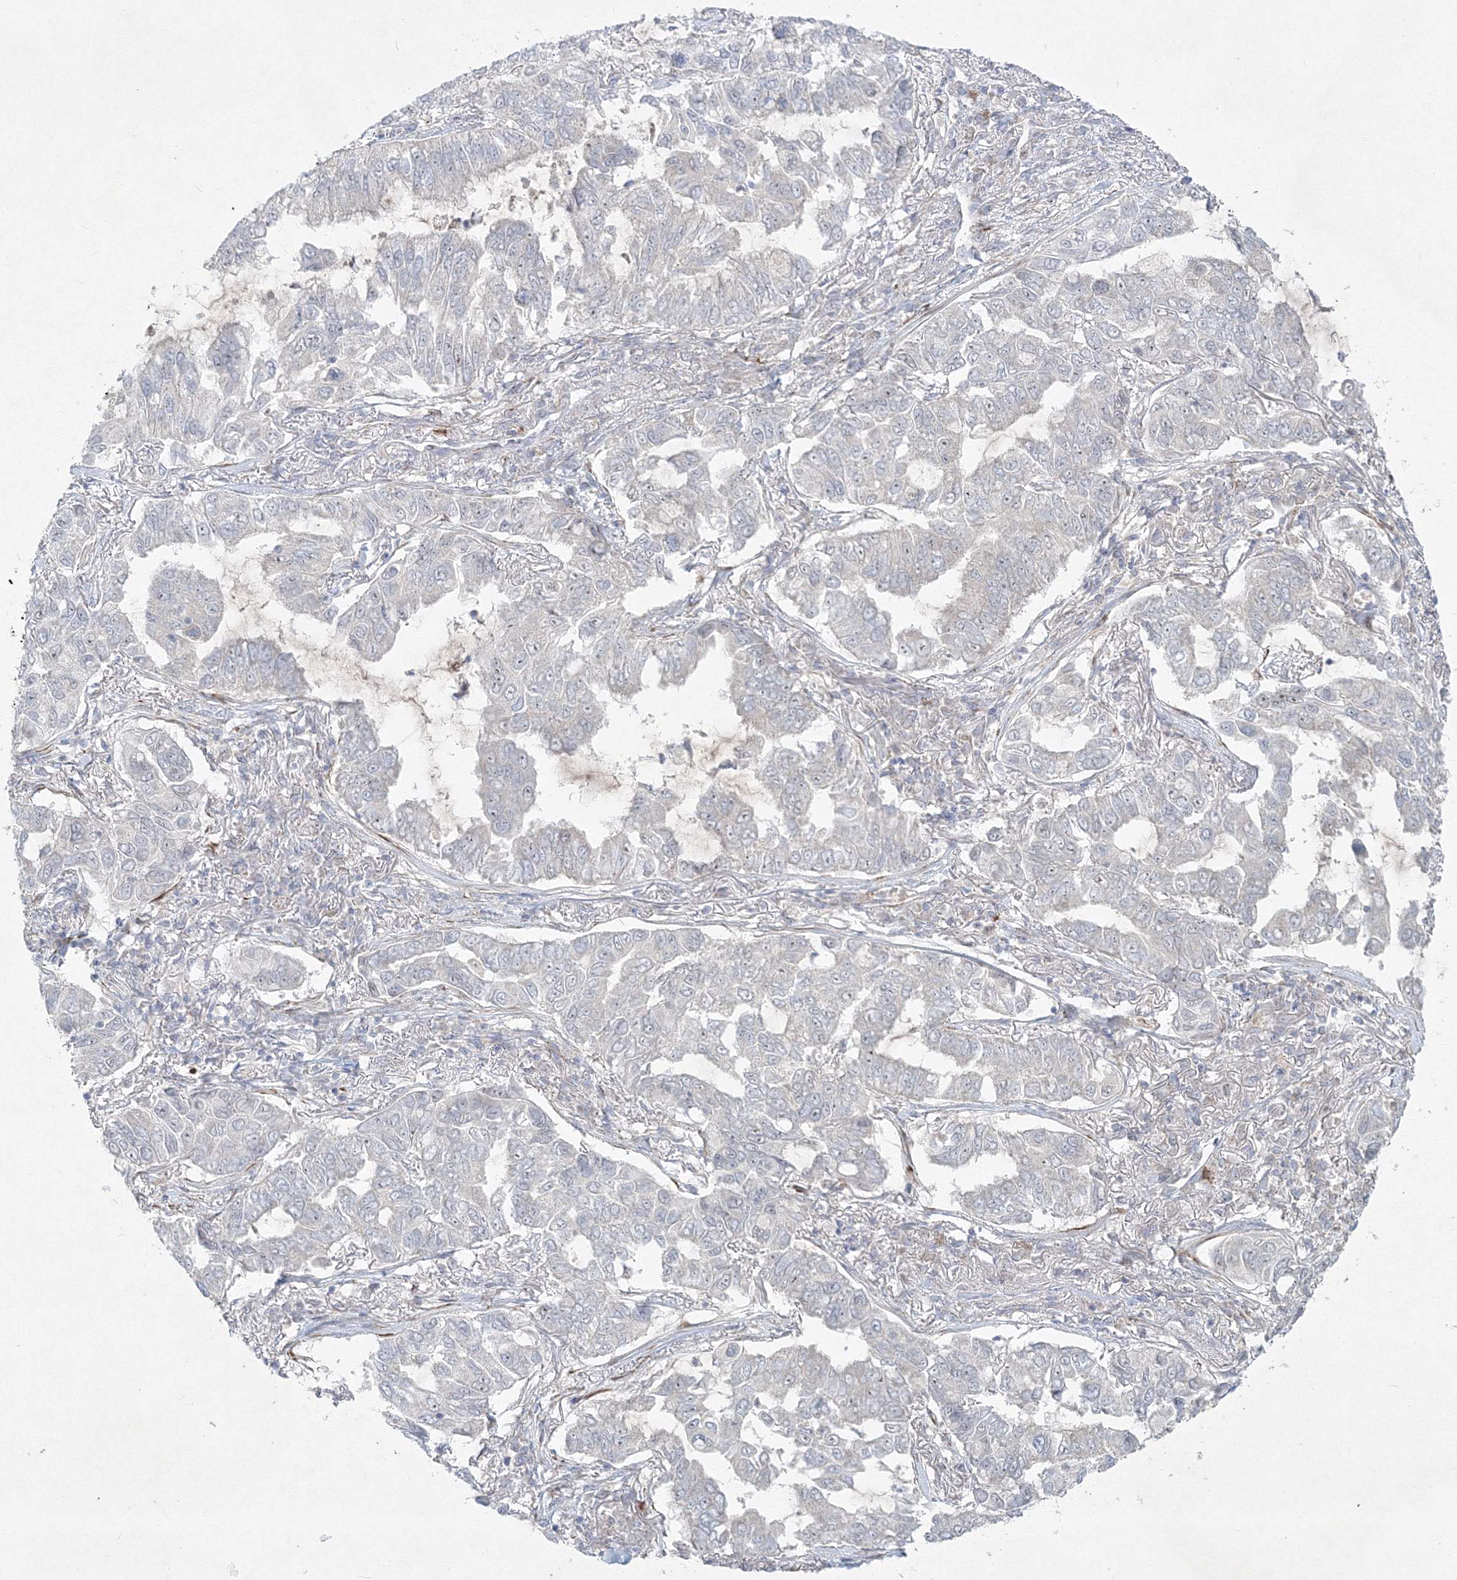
{"staining": {"intensity": "negative", "quantity": "none", "location": "none"}, "tissue": "lung cancer", "cell_type": "Tumor cells", "image_type": "cancer", "snomed": [{"axis": "morphology", "description": "Adenocarcinoma, NOS"}, {"axis": "topography", "description": "Lung"}], "caption": "This is an immunohistochemistry photomicrograph of human lung cancer. There is no staining in tumor cells.", "gene": "WDR49", "patient": {"sex": "male", "age": 64}}